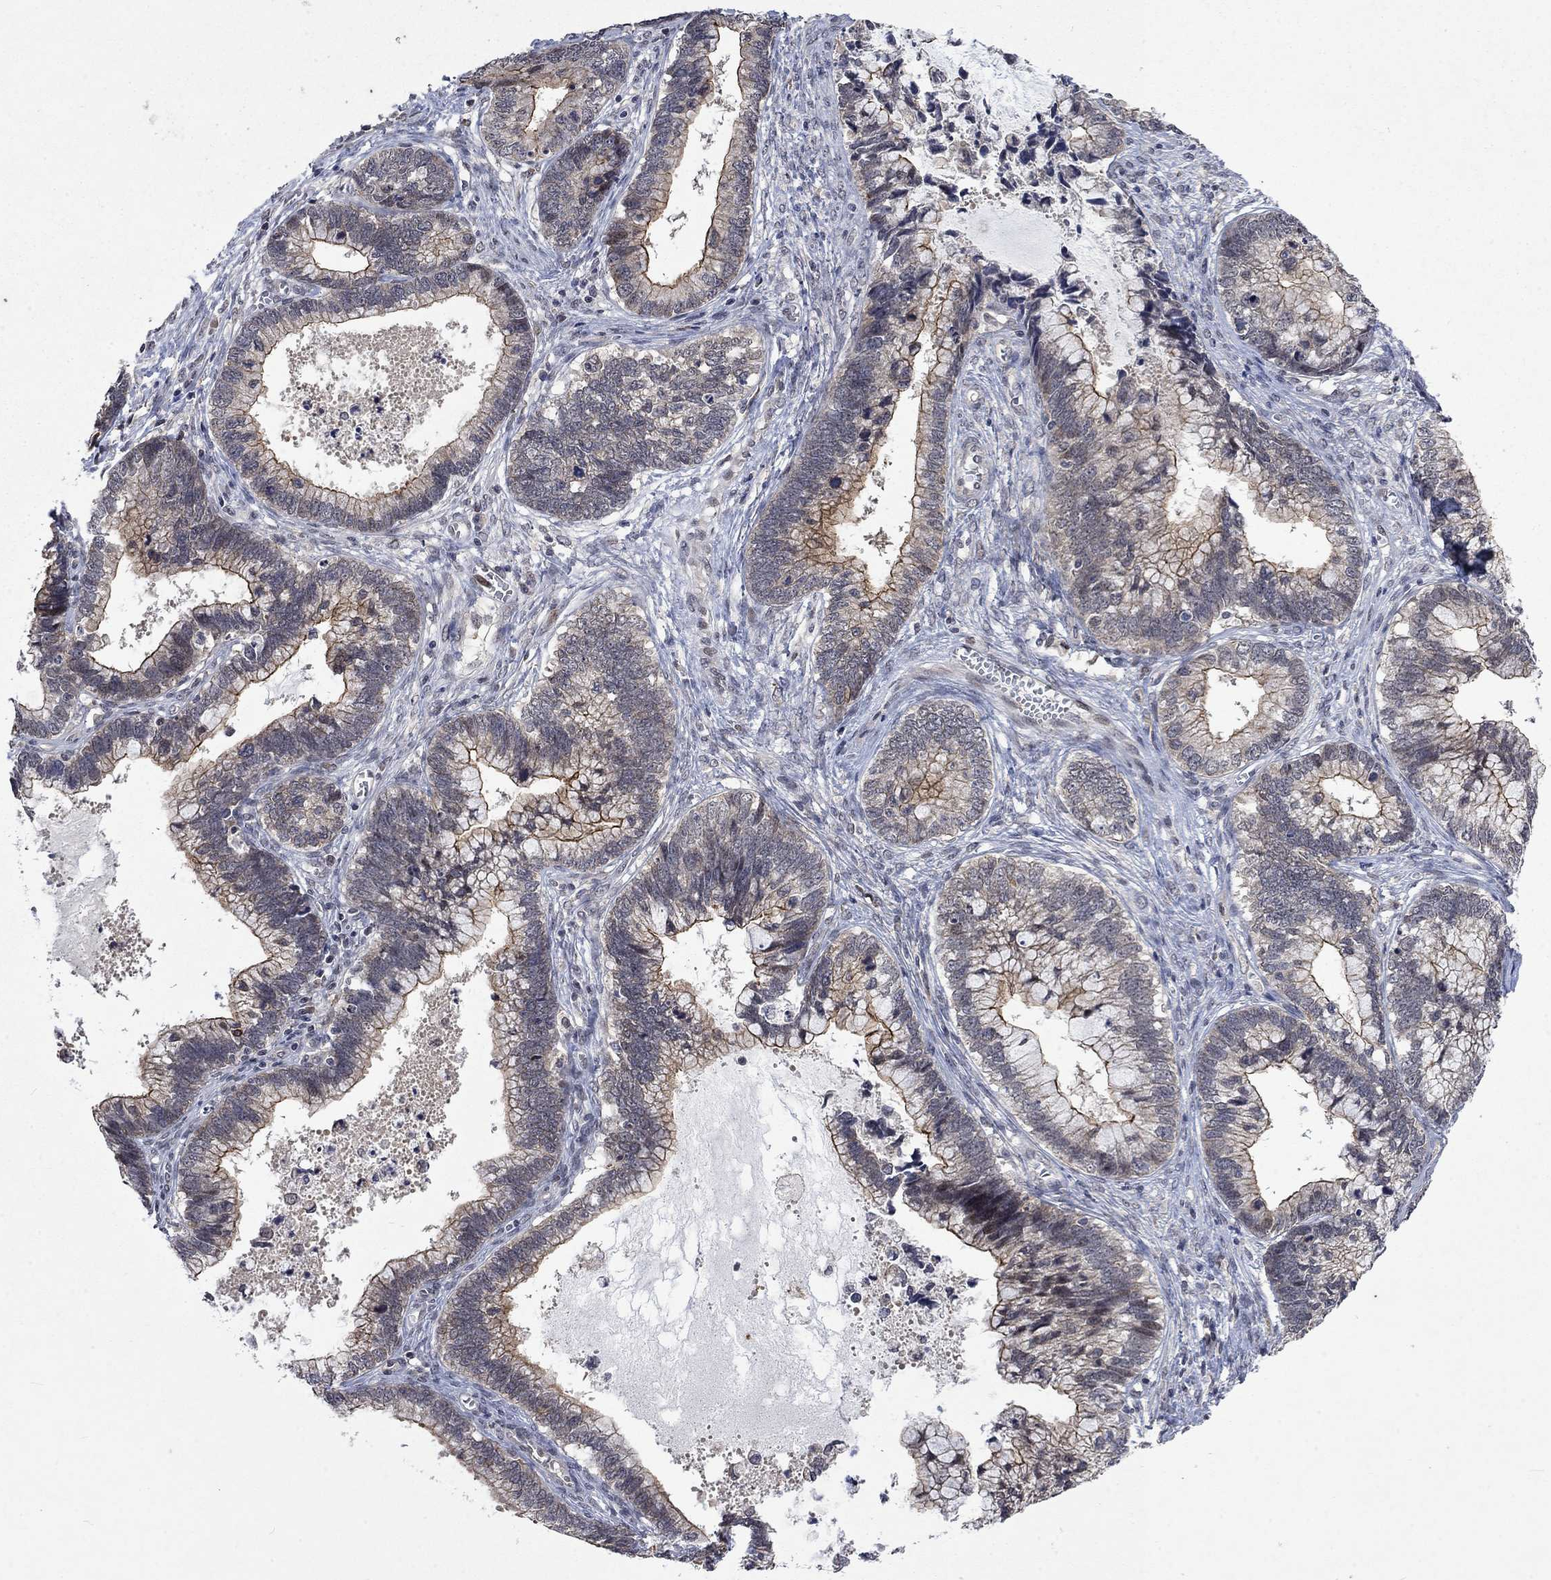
{"staining": {"intensity": "strong", "quantity": "<25%", "location": "cytoplasmic/membranous"}, "tissue": "cervical cancer", "cell_type": "Tumor cells", "image_type": "cancer", "snomed": [{"axis": "morphology", "description": "Adenocarcinoma, NOS"}, {"axis": "topography", "description": "Cervix"}], "caption": "IHC image of human cervical cancer stained for a protein (brown), which exhibits medium levels of strong cytoplasmic/membranous expression in about <25% of tumor cells.", "gene": "PPP1R9A", "patient": {"sex": "female", "age": 44}}